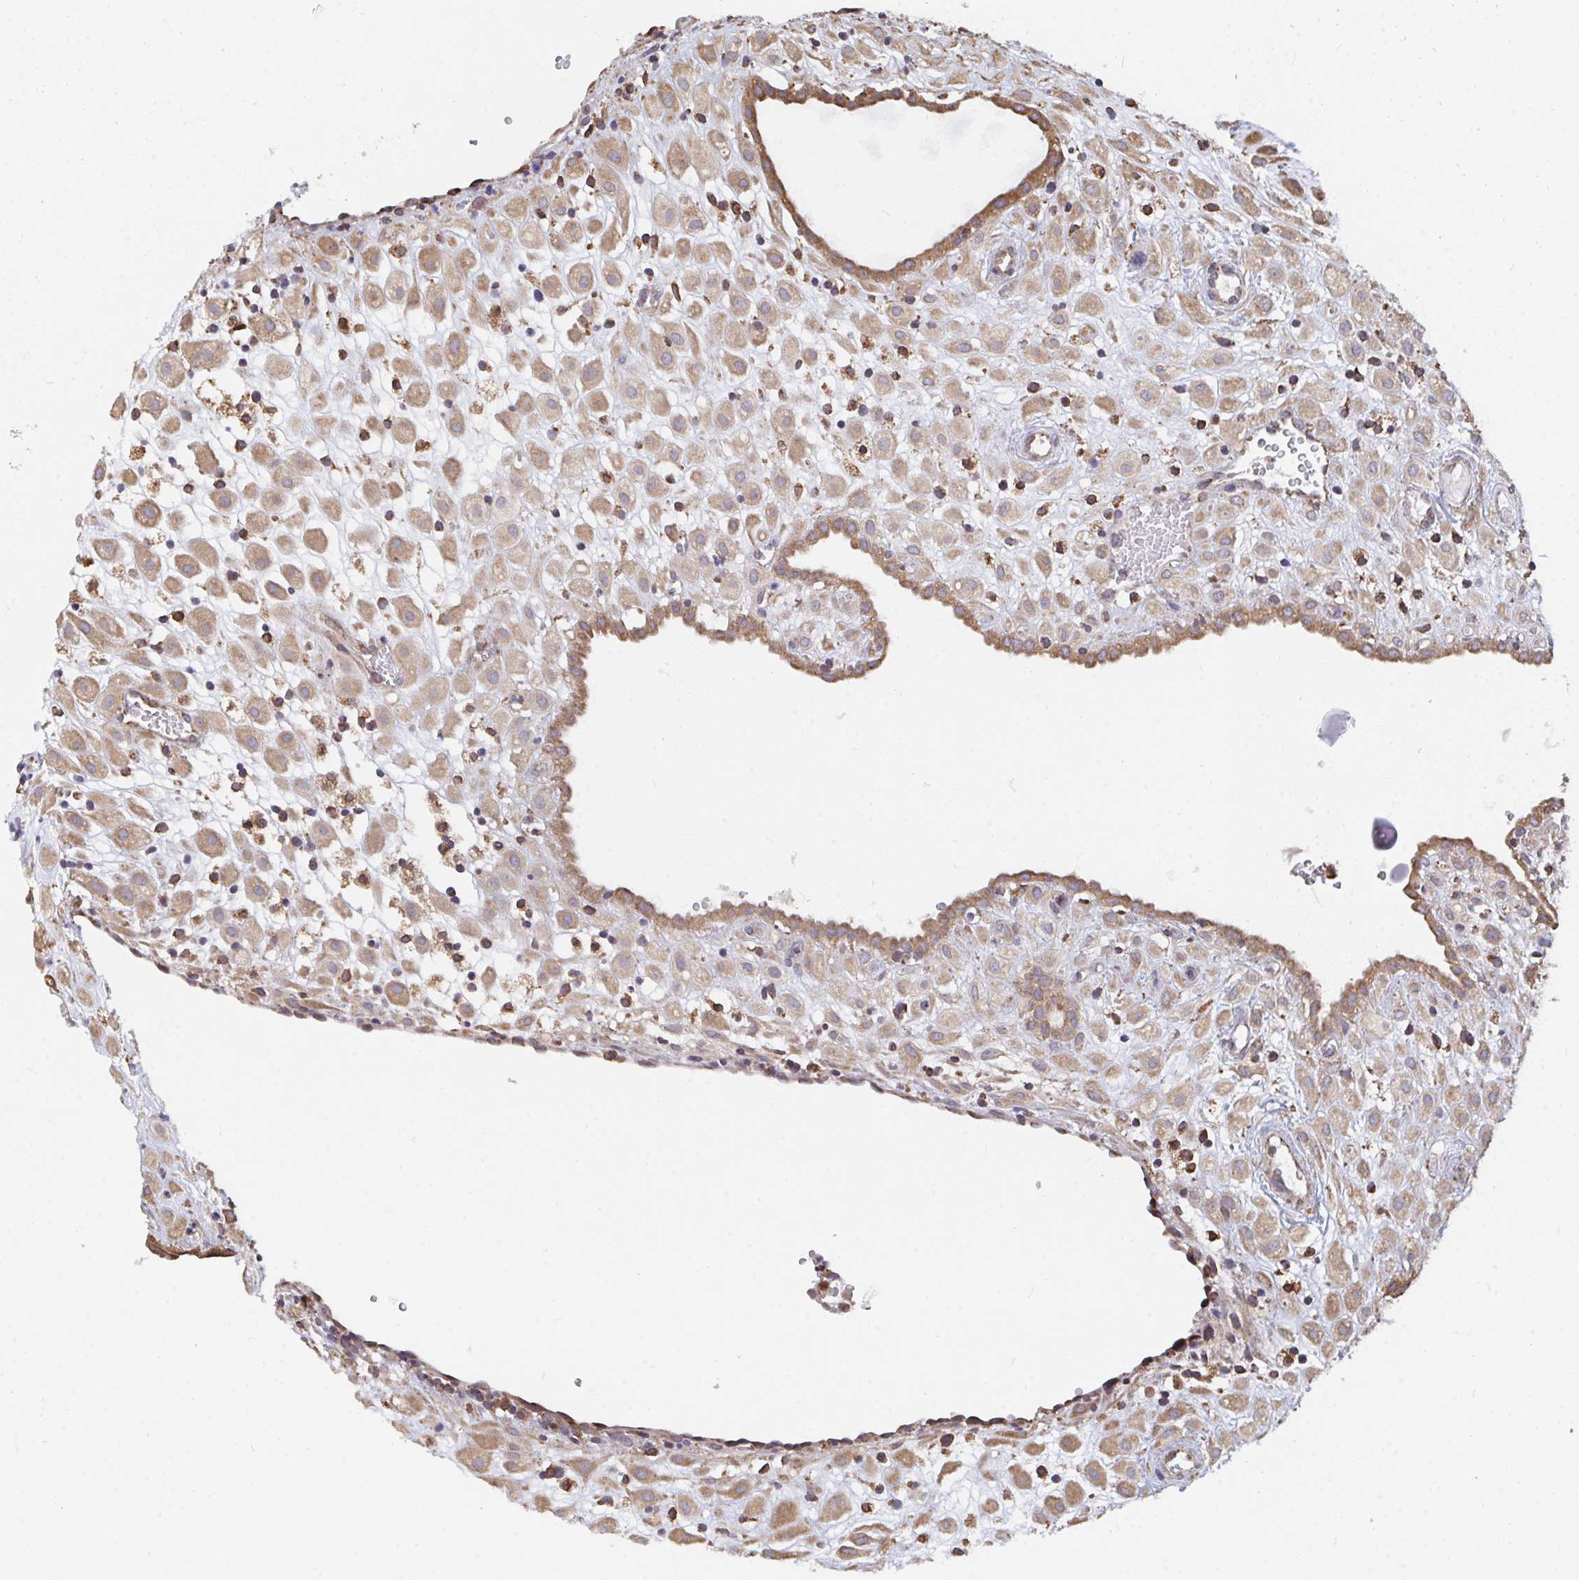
{"staining": {"intensity": "moderate", "quantity": ">75%", "location": "cytoplasmic/membranous"}, "tissue": "placenta", "cell_type": "Decidual cells", "image_type": "normal", "snomed": [{"axis": "morphology", "description": "Normal tissue, NOS"}, {"axis": "topography", "description": "Placenta"}], "caption": "A histopathology image of human placenta stained for a protein reveals moderate cytoplasmic/membranous brown staining in decidual cells.", "gene": "ELAVL1", "patient": {"sex": "female", "age": 24}}